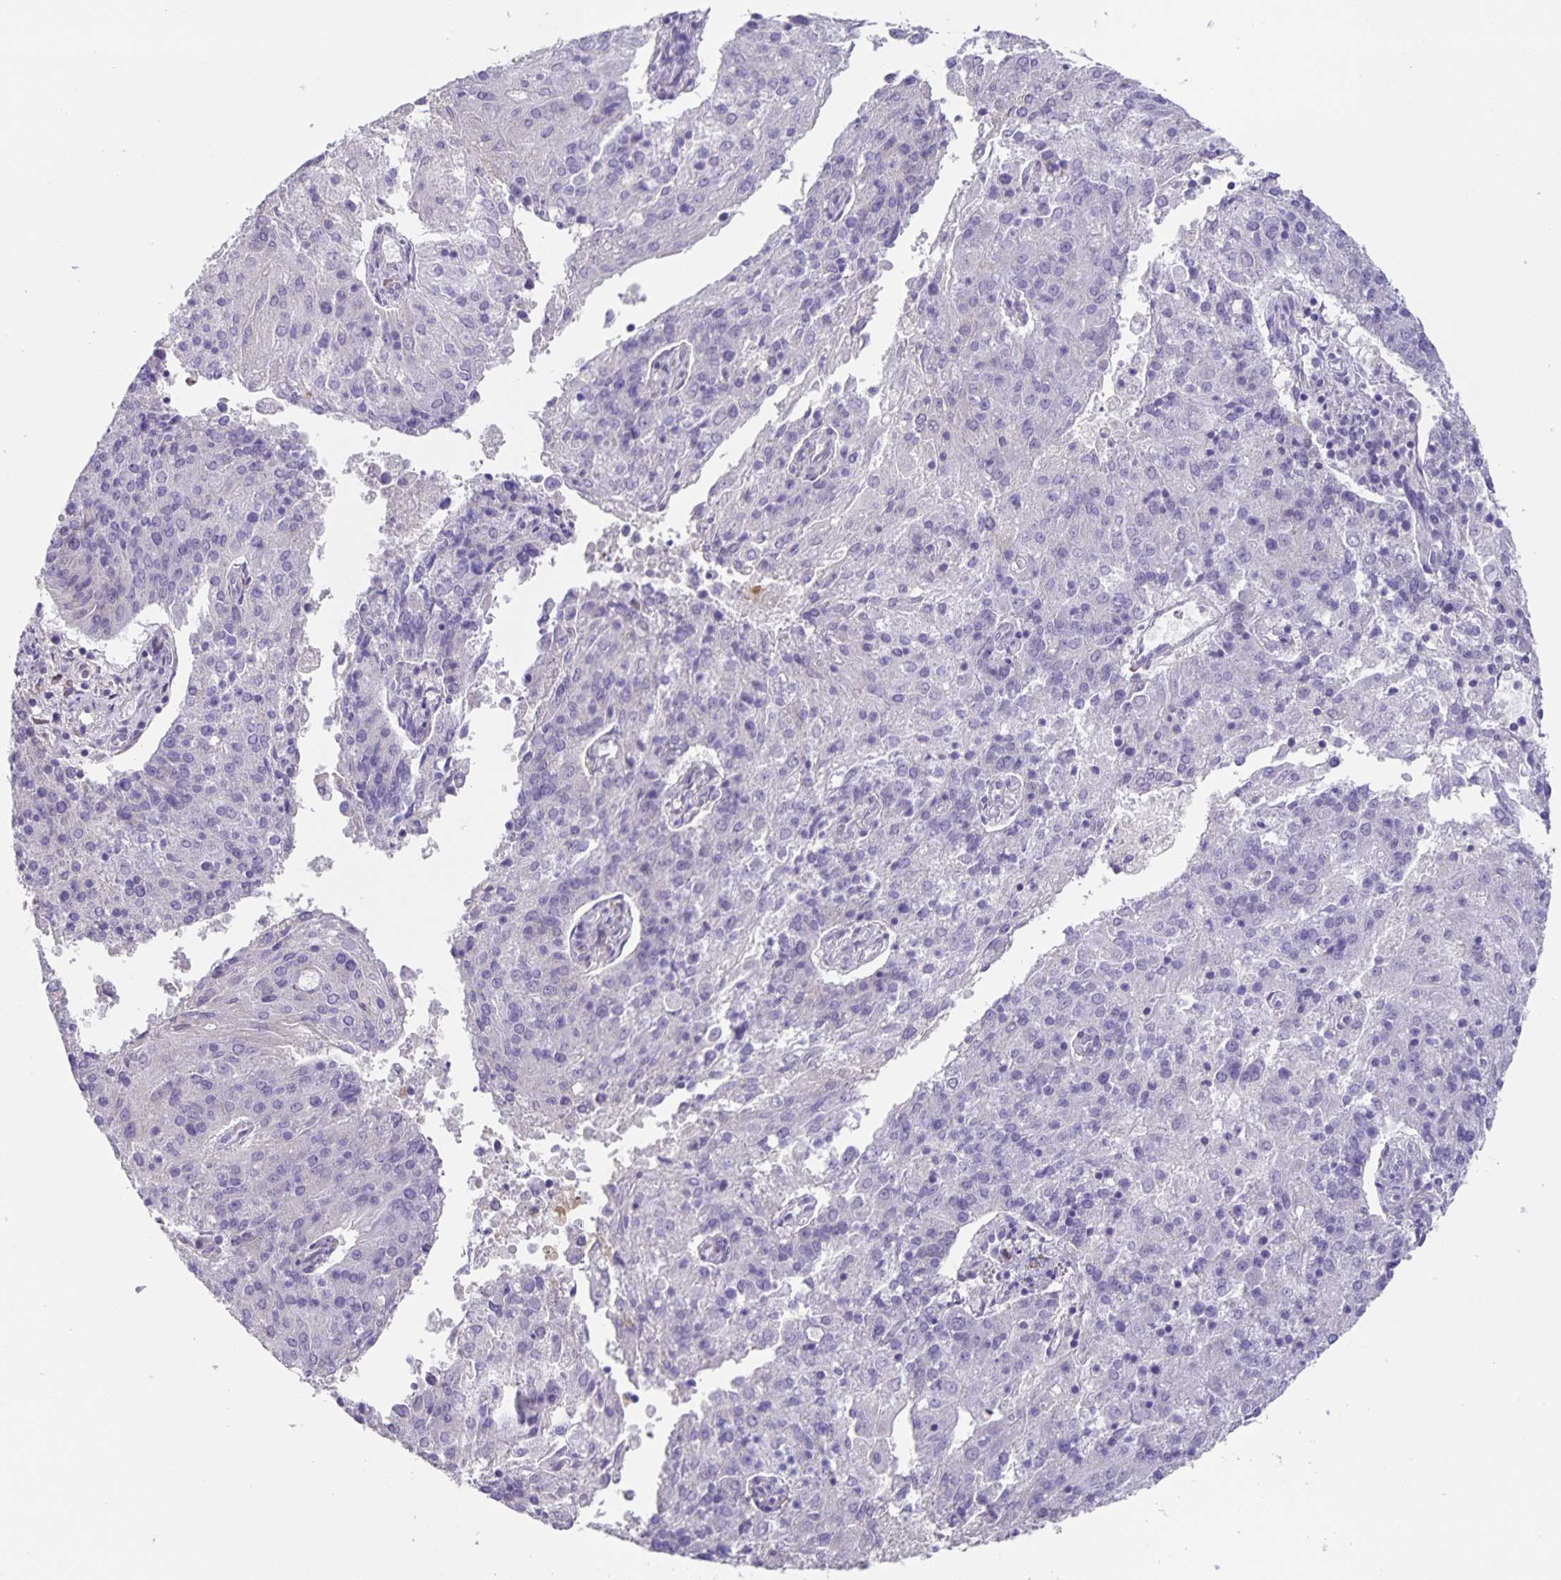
{"staining": {"intensity": "negative", "quantity": "none", "location": "none"}, "tissue": "endometrial cancer", "cell_type": "Tumor cells", "image_type": "cancer", "snomed": [{"axis": "morphology", "description": "Adenocarcinoma, NOS"}, {"axis": "topography", "description": "Endometrium"}], "caption": "Immunohistochemical staining of human endometrial cancer (adenocarcinoma) shows no significant staining in tumor cells.", "gene": "PRR36", "patient": {"sex": "female", "age": 82}}